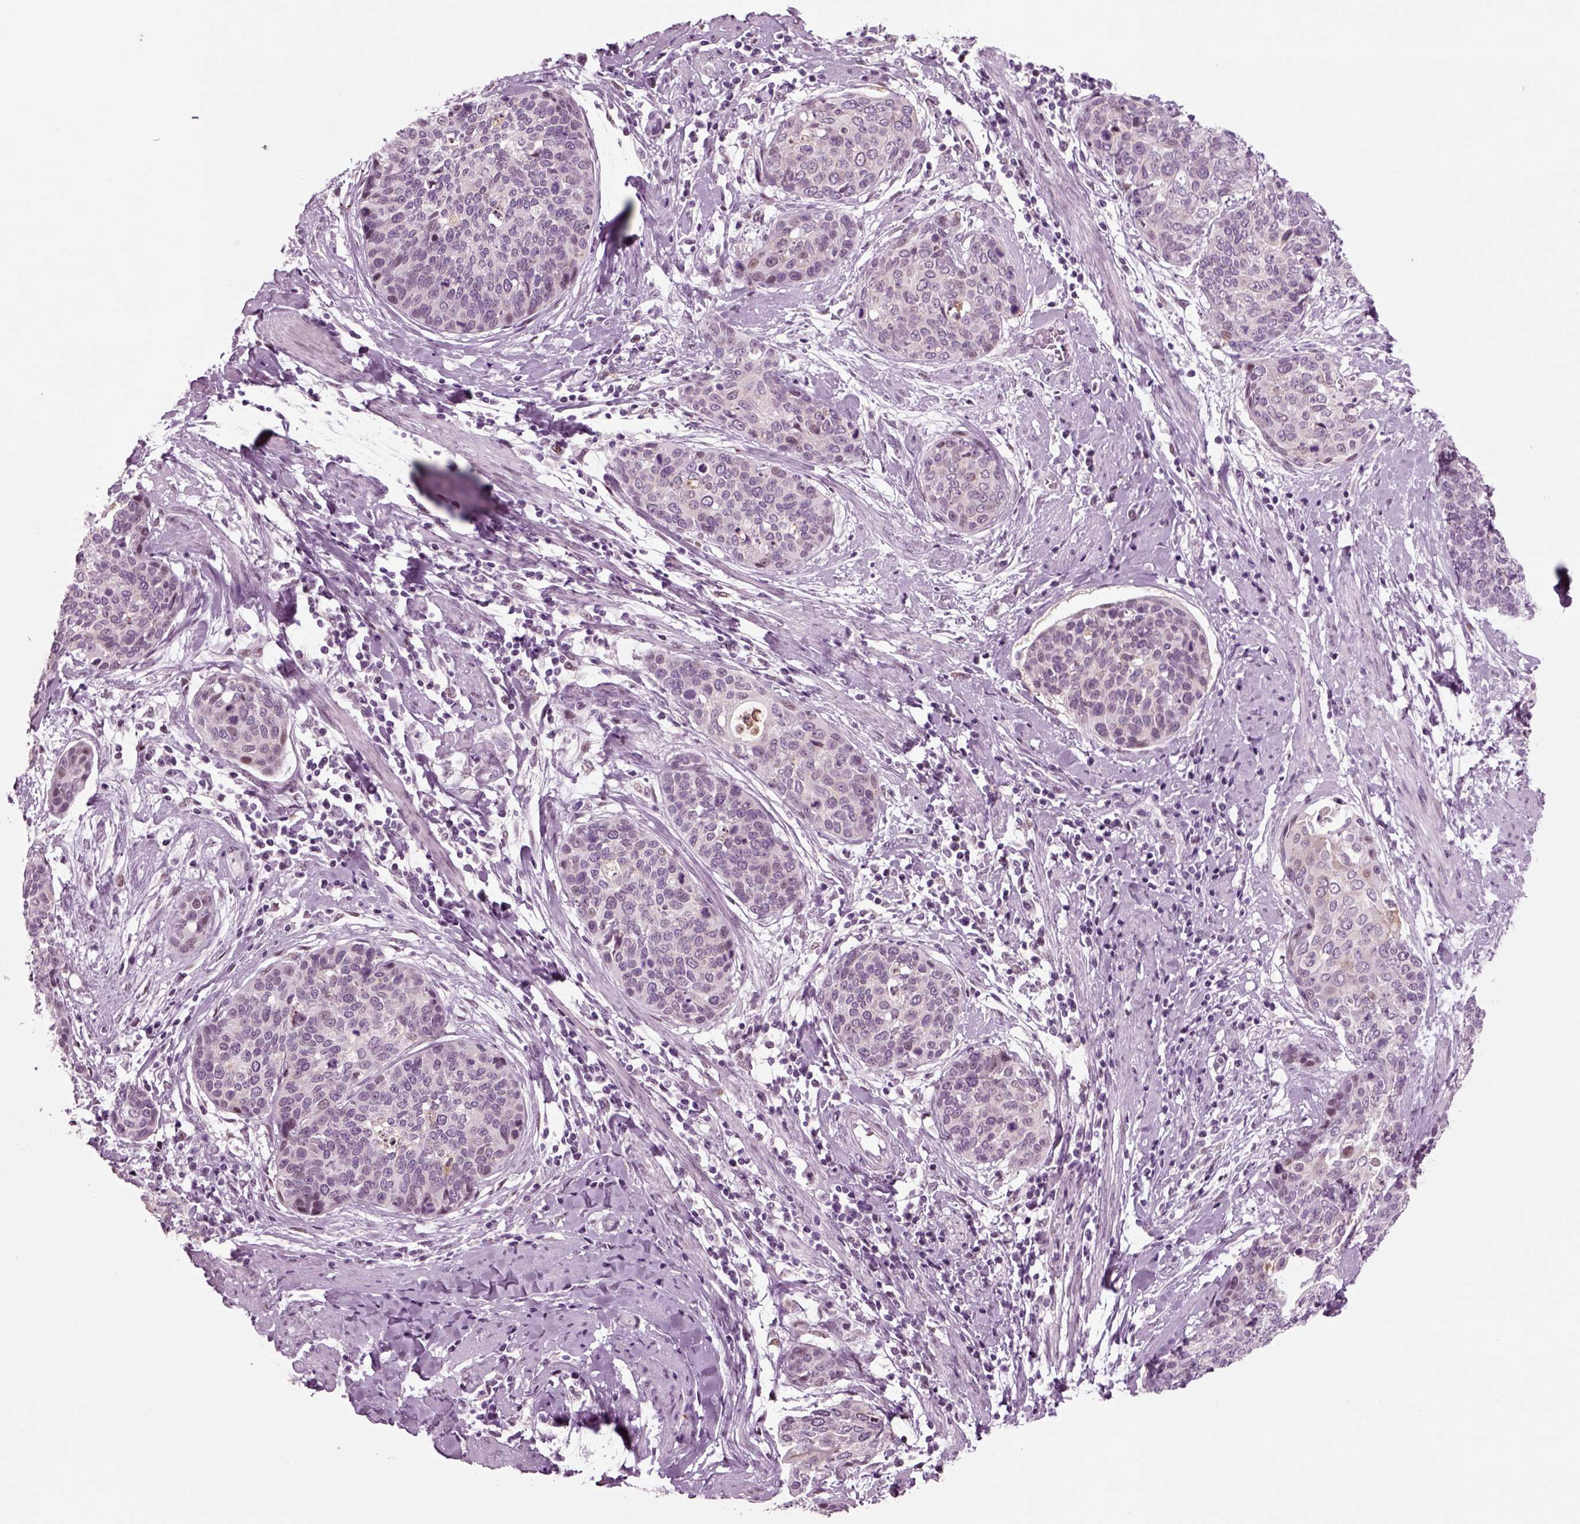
{"staining": {"intensity": "negative", "quantity": "none", "location": "none"}, "tissue": "cervical cancer", "cell_type": "Tumor cells", "image_type": "cancer", "snomed": [{"axis": "morphology", "description": "Squamous cell carcinoma, NOS"}, {"axis": "topography", "description": "Cervix"}], "caption": "This is an immunohistochemistry (IHC) image of cervical cancer (squamous cell carcinoma). There is no expression in tumor cells.", "gene": "CHGB", "patient": {"sex": "female", "age": 69}}